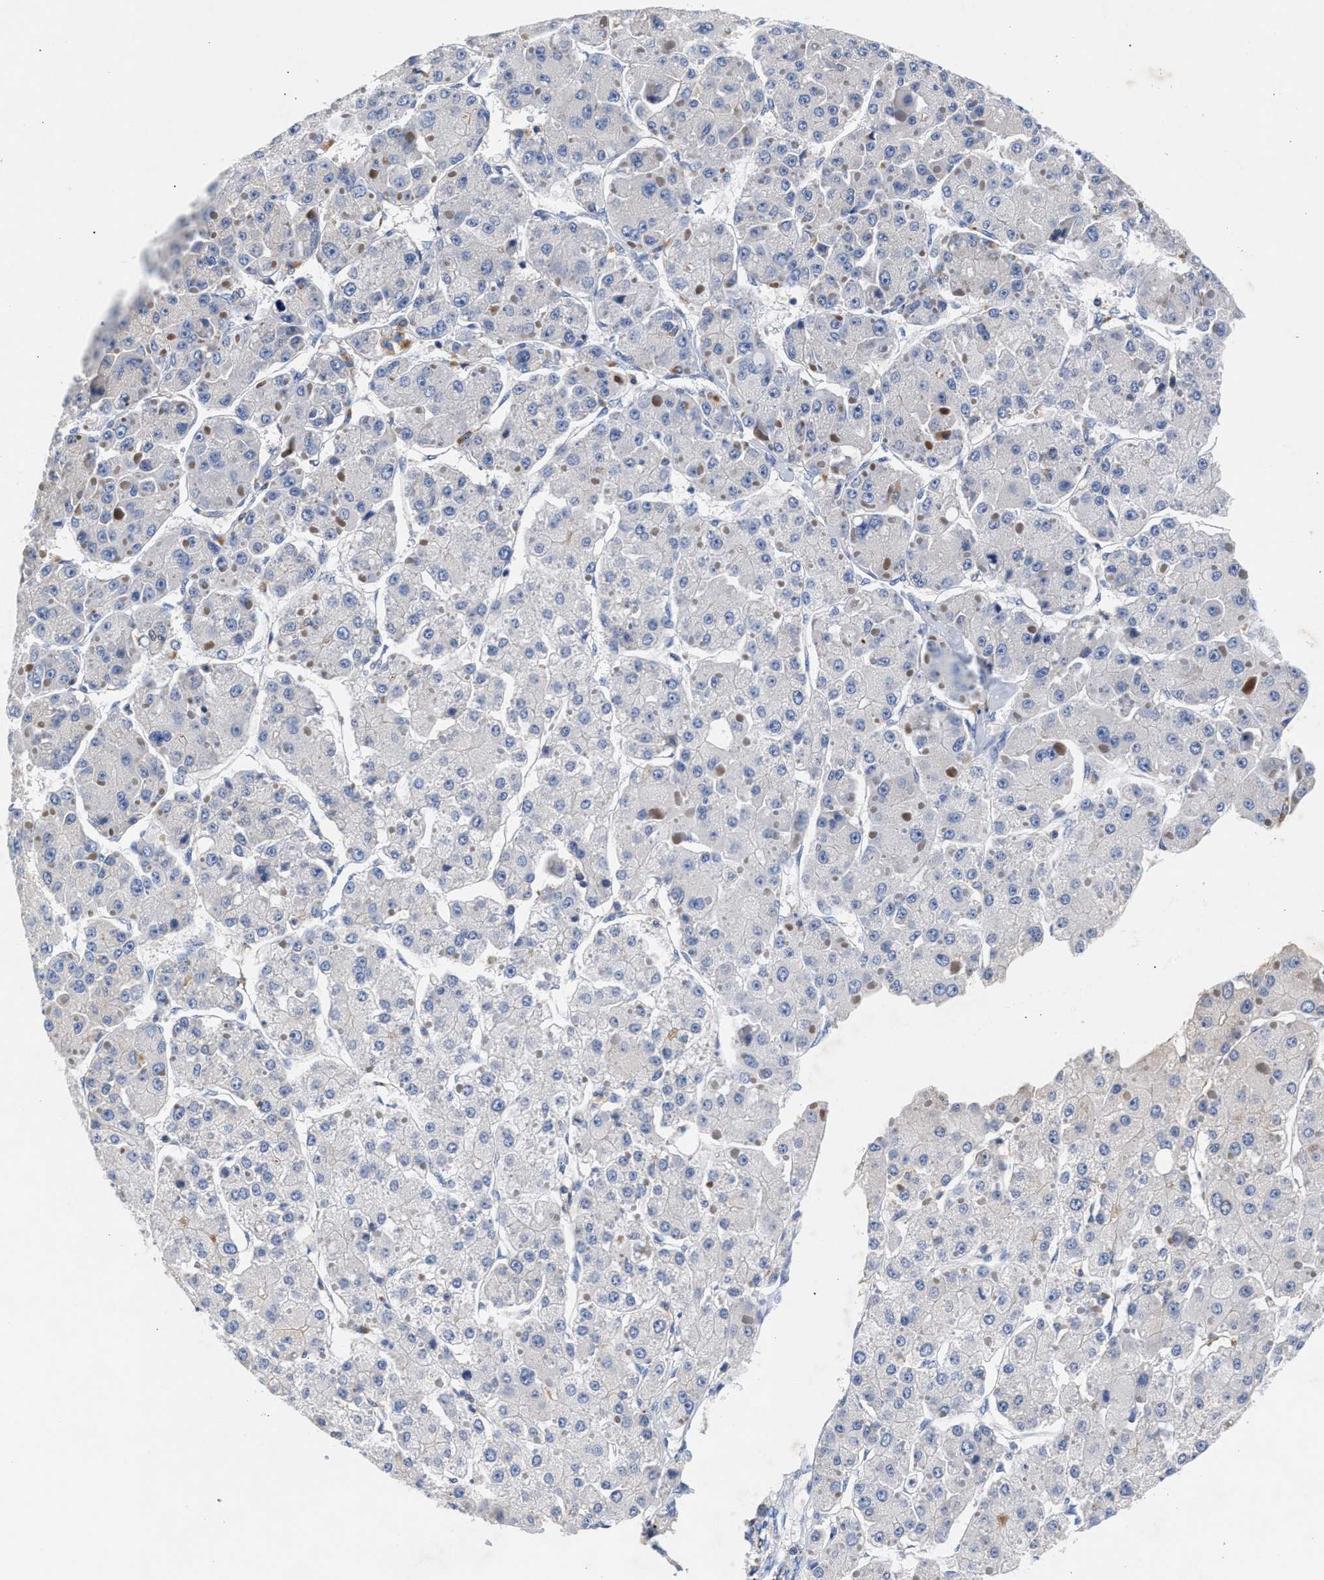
{"staining": {"intensity": "negative", "quantity": "none", "location": "none"}, "tissue": "liver cancer", "cell_type": "Tumor cells", "image_type": "cancer", "snomed": [{"axis": "morphology", "description": "Carcinoma, Hepatocellular, NOS"}, {"axis": "topography", "description": "Liver"}], "caption": "Immunohistochemistry (IHC) image of neoplastic tissue: human liver hepatocellular carcinoma stained with DAB displays no significant protein staining in tumor cells.", "gene": "GNAI3", "patient": {"sex": "female", "age": 73}}